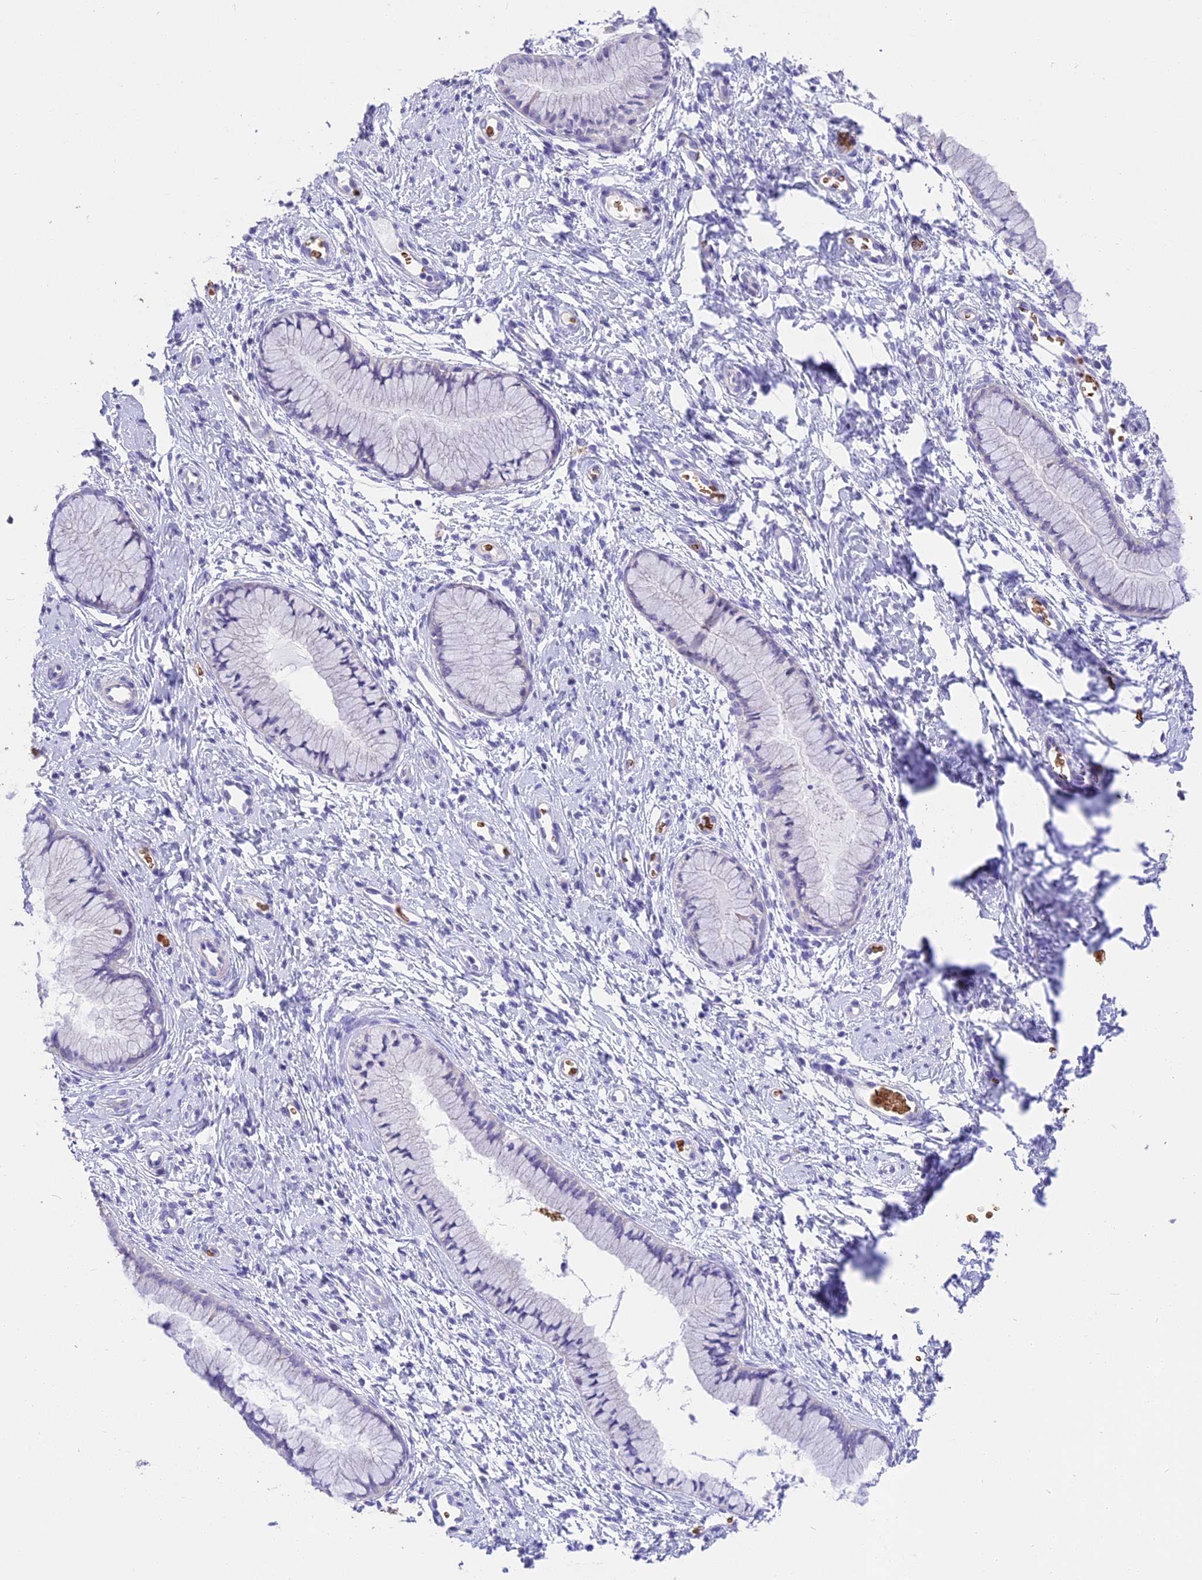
{"staining": {"intensity": "negative", "quantity": "none", "location": "none"}, "tissue": "cervix", "cell_type": "Glandular cells", "image_type": "normal", "snomed": [{"axis": "morphology", "description": "Normal tissue, NOS"}, {"axis": "topography", "description": "Cervix"}], "caption": "Glandular cells show no significant staining in benign cervix. (DAB (3,3'-diaminobenzidine) immunohistochemistry (IHC), high magnification).", "gene": "TNNC2", "patient": {"sex": "female", "age": 42}}